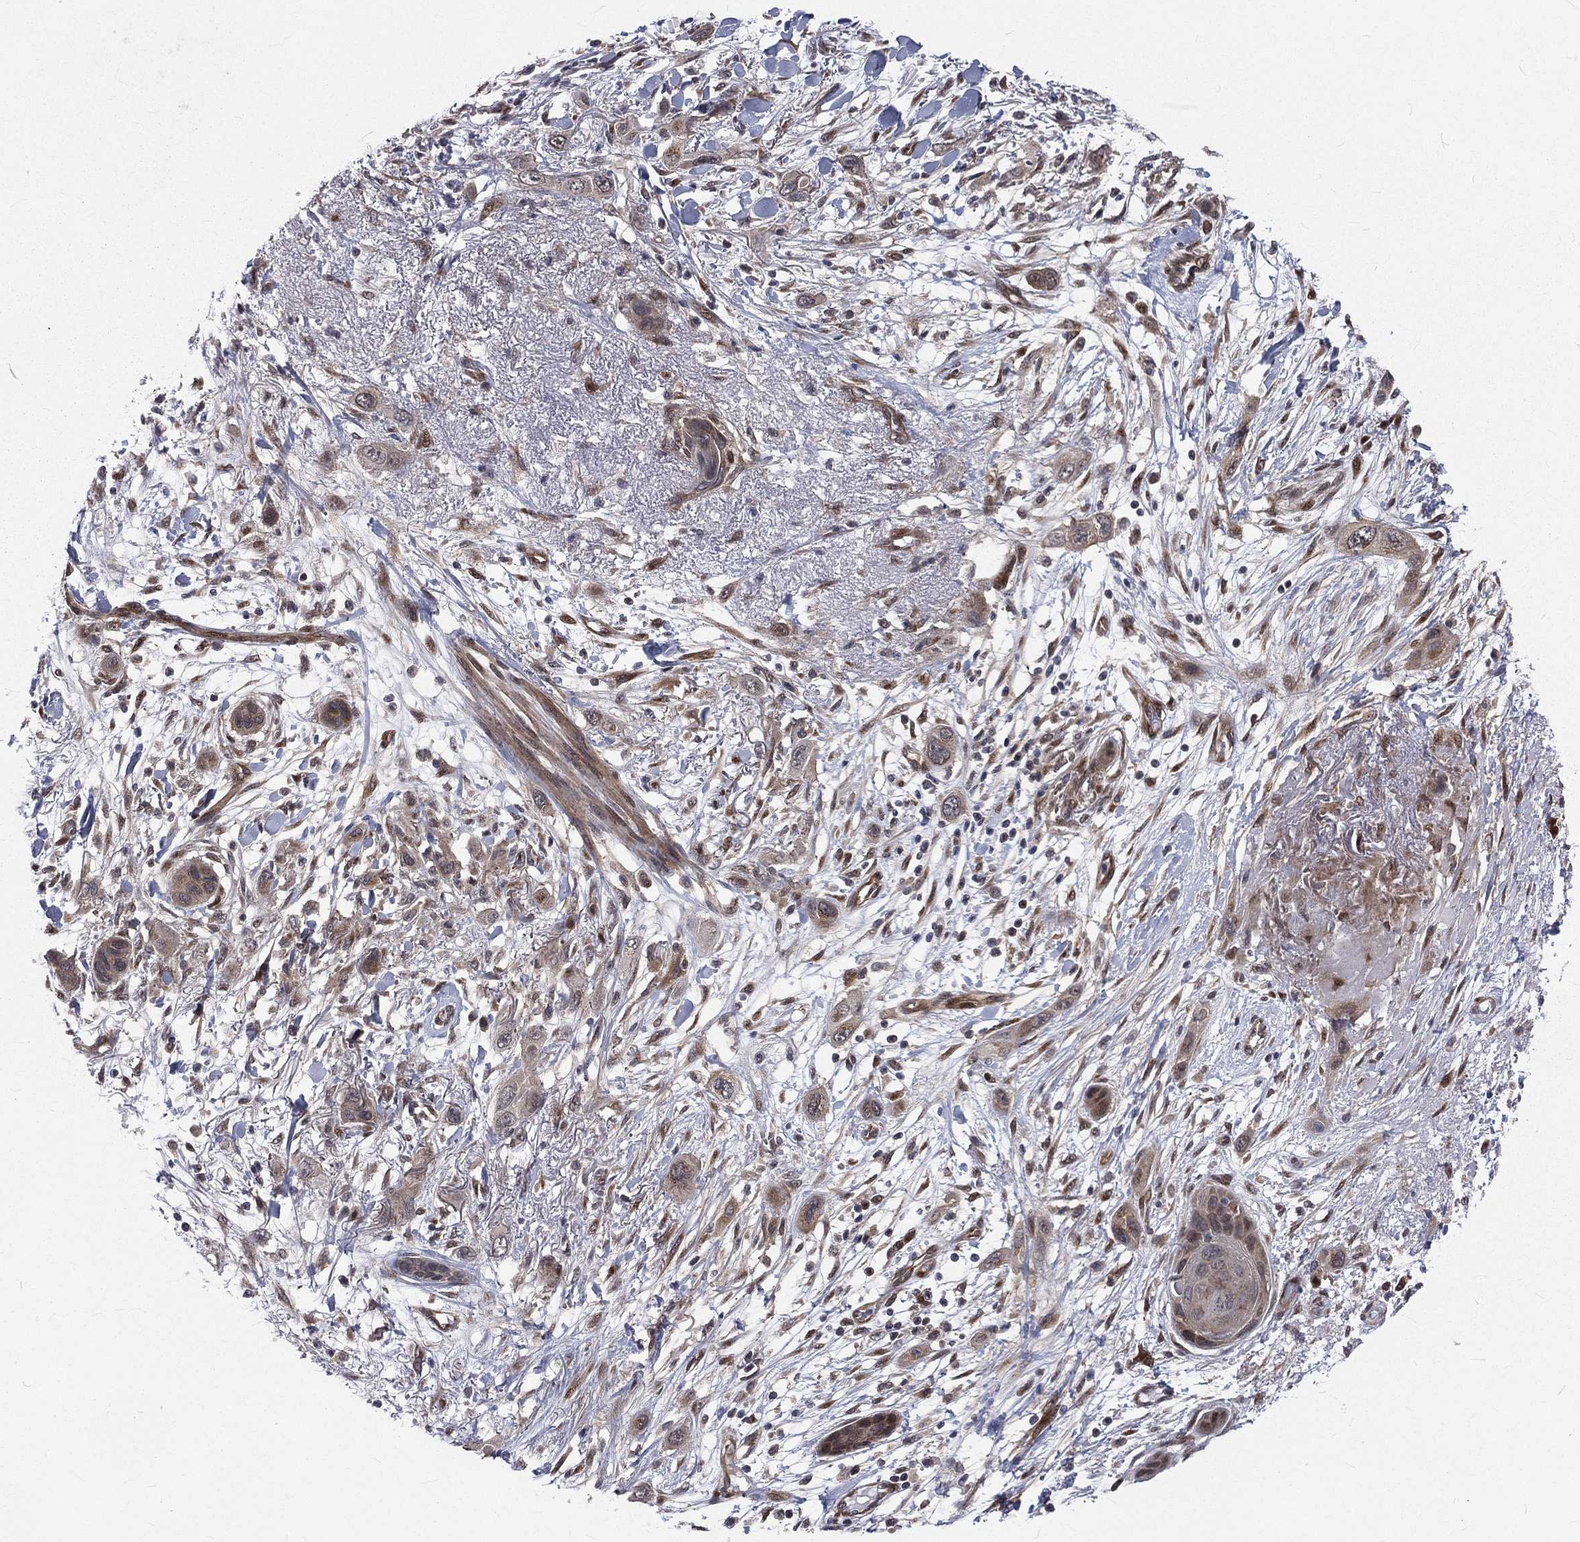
{"staining": {"intensity": "weak", "quantity": "<25%", "location": "cytoplasmic/membranous"}, "tissue": "skin cancer", "cell_type": "Tumor cells", "image_type": "cancer", "snomed": [{"axis": "morphology", "description": "Squamous cell carcinoma, NOS"}, {"axis": "topography", "description": "Skin"}], "caption": "Skin cancer was stained to show a protein in brown. There is no significant staining in tumor cells.", "gene": "ARL3", "patient": {"sex": "male", "age": 79}}